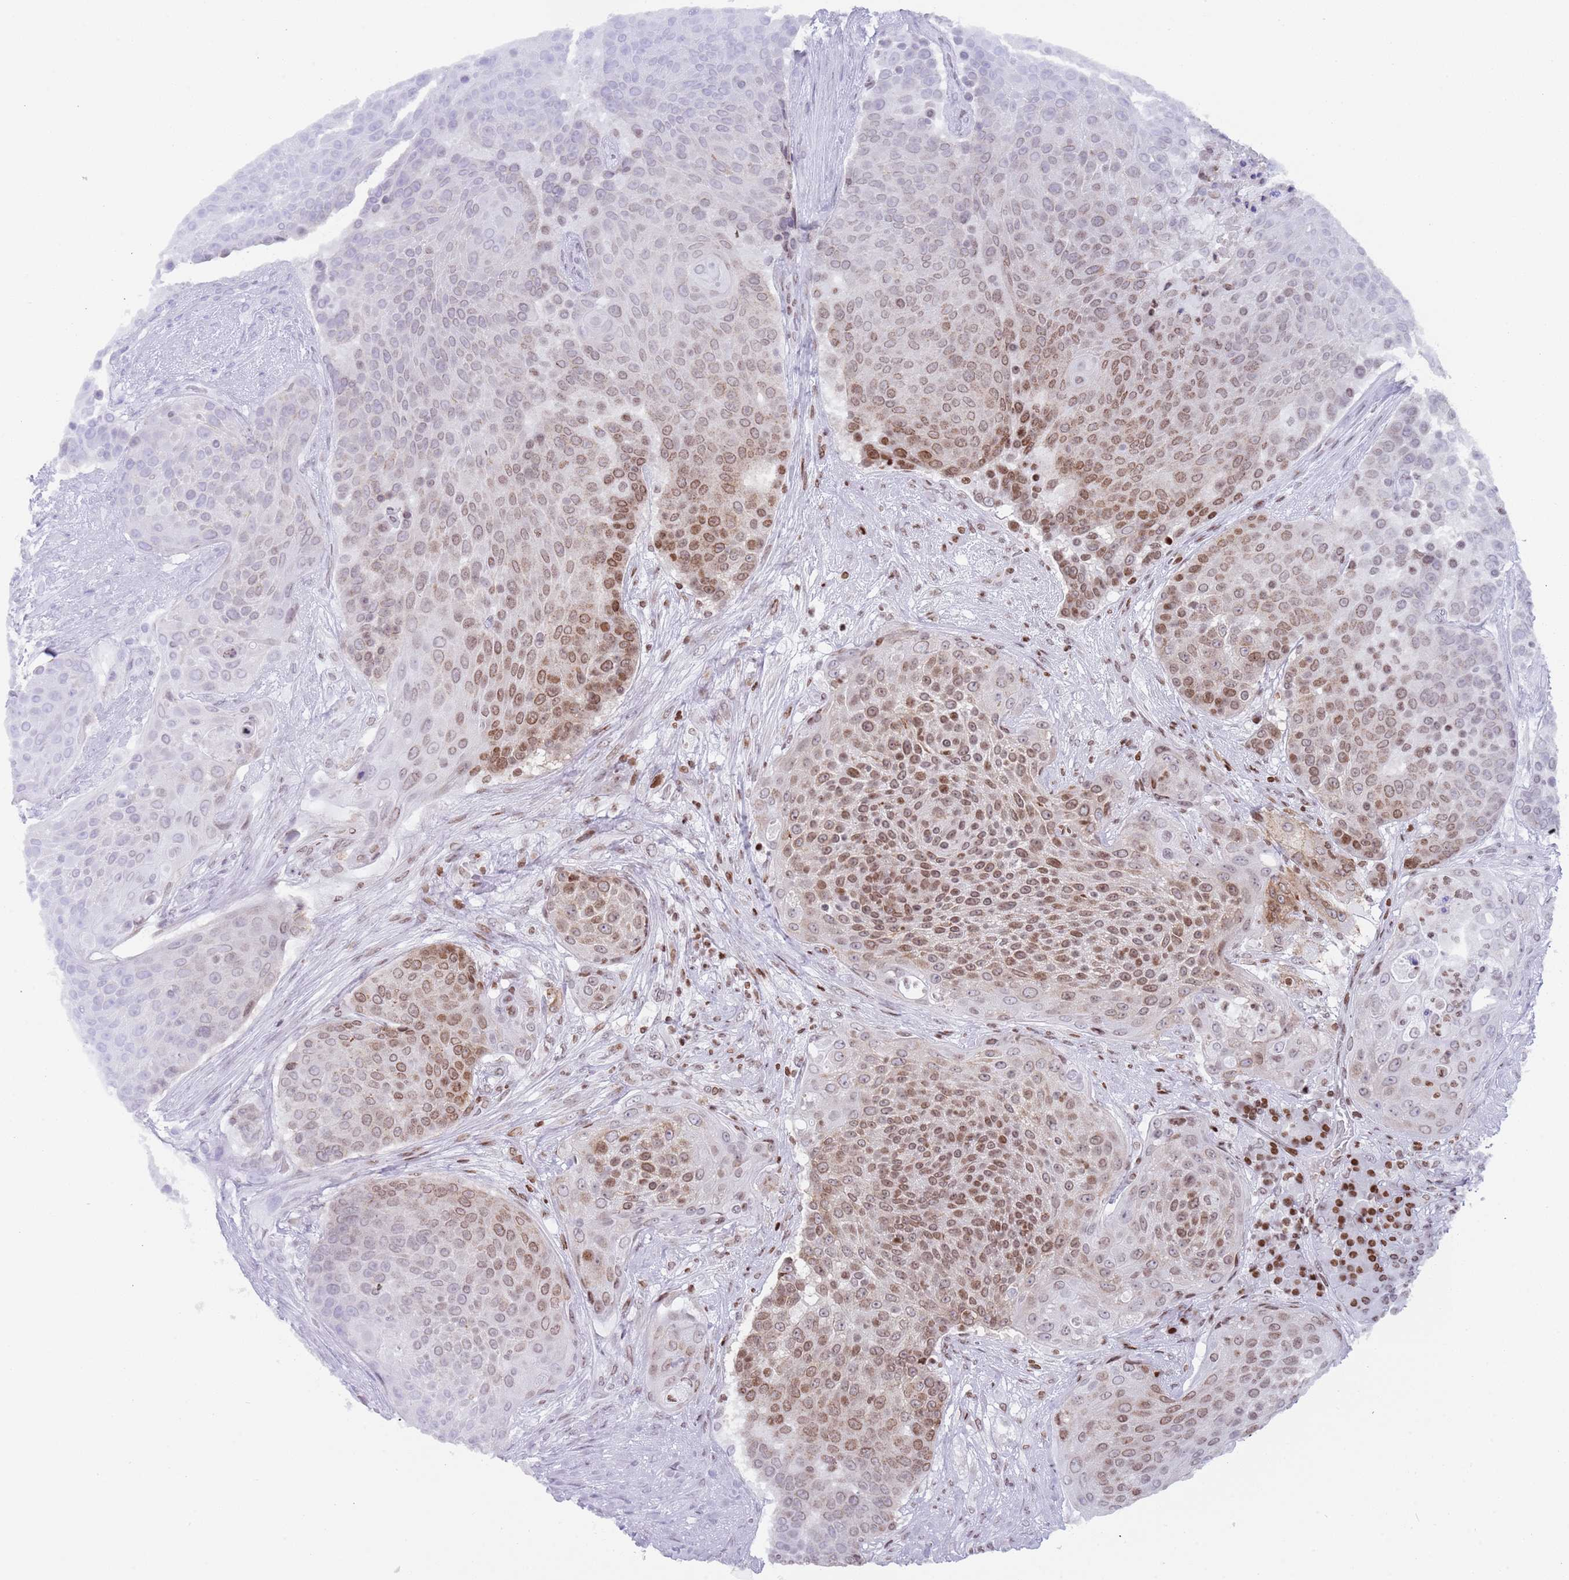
{"staining": {"intensity": "moderate", "quantity": "25%-75%", "location": "nuclear"}, "tissue": "urothelial cancer", "cell_type": "Tumor cells", "image_type": "cancer", "snomed": [{"axis": "morphology", "description": "Urothelial carcinoma, High grade"}, {"axis": "topography", "description": "Urinary bladder"}], "caption": "This is a histology image of immunohistochemistry staining of urothelial cancer, which shows moderate staining in the nuclear of tumor cells.", "gene": "HDAC8", "patient": {"sex": "female", "age": 63}}